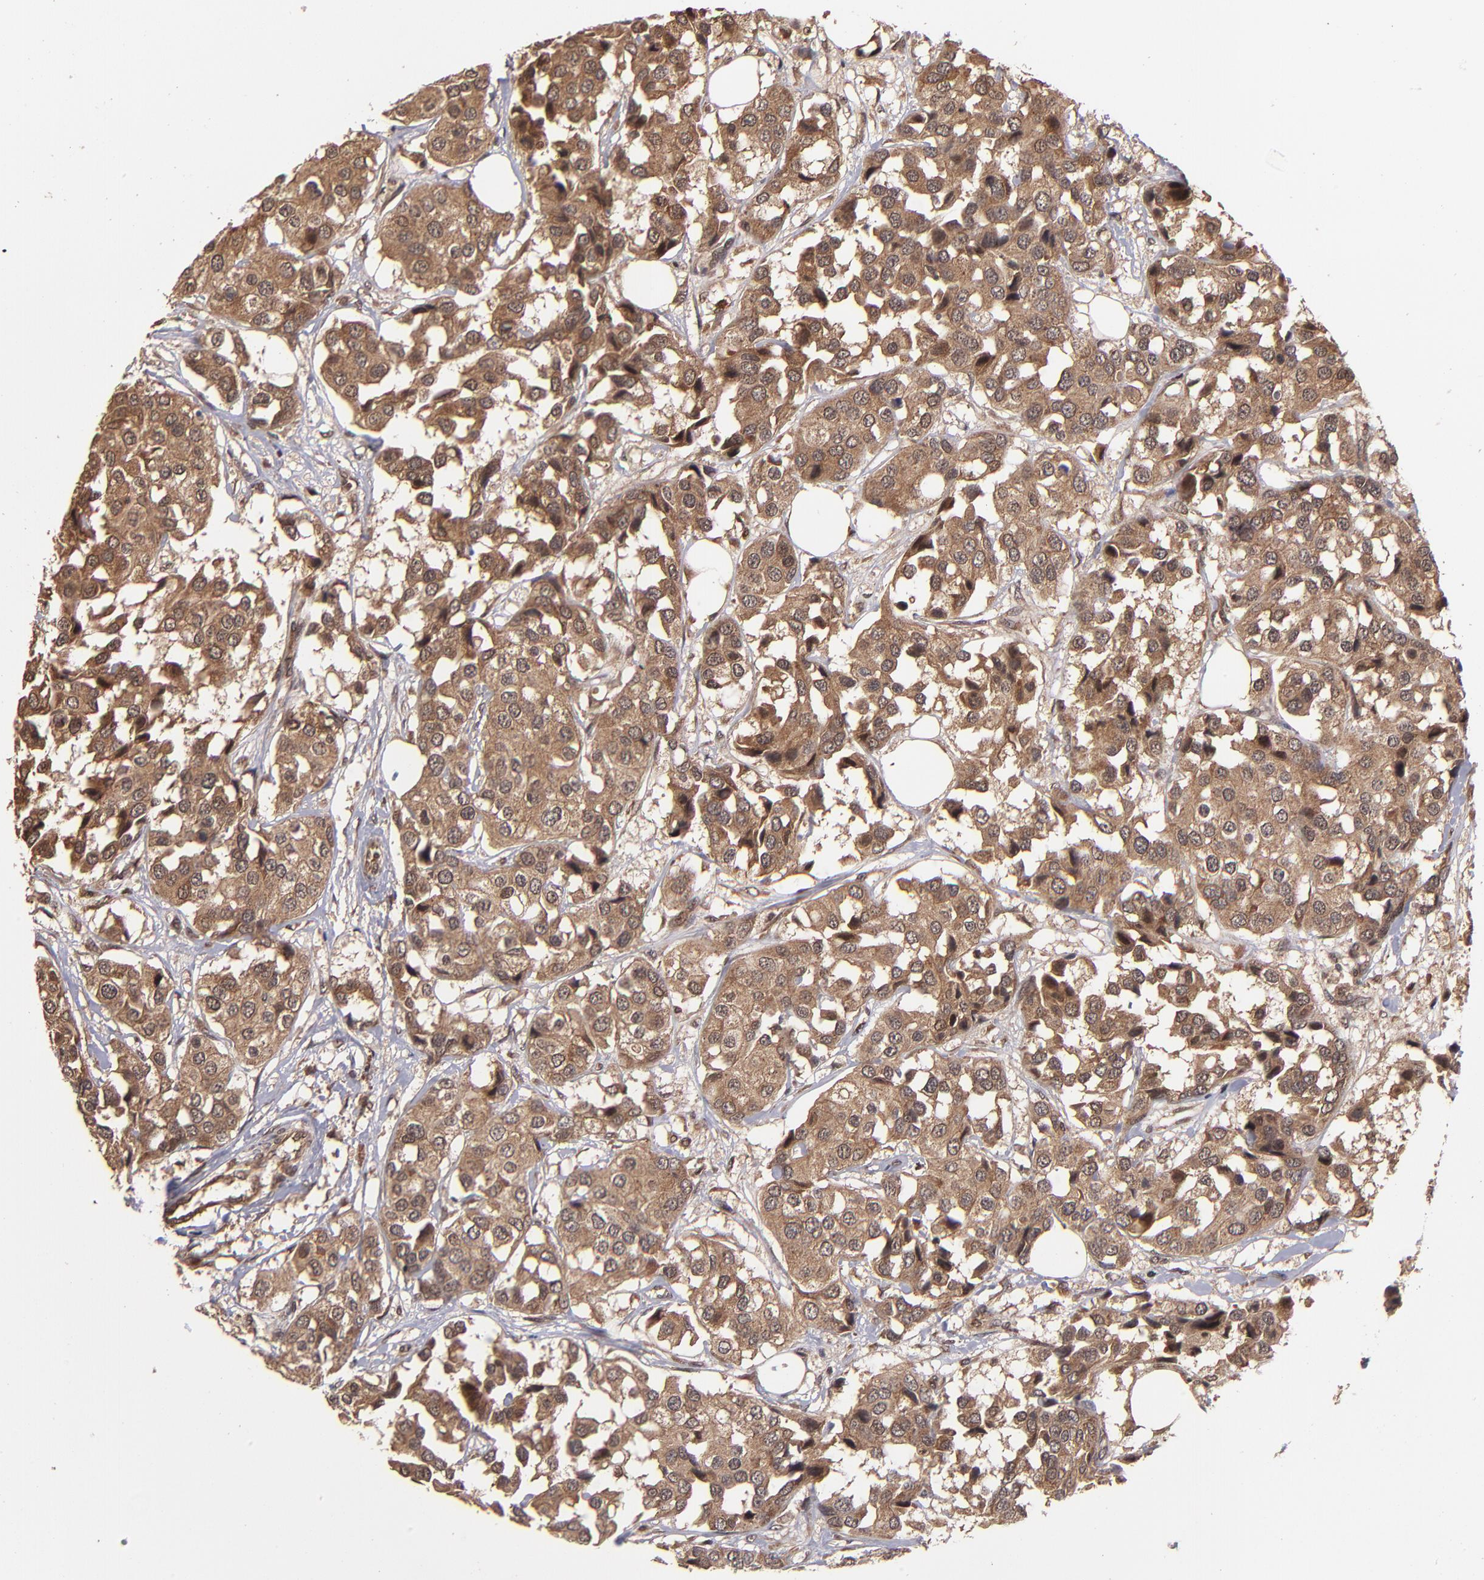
{"staining": {"intensity": "moderate", "quantity": ">75%", "location": "cytoplasmic/membranous"}, "tissue": "breast cancer", "cell_type": "Tumor cells", "image_type": "cancer", "snomed": [{"axis": "morphology", "description": "Duct carcinoma"}, {"axis": "topography", "description": "Breast"}], "caption": "Moderate cytoplasmic/membranous expression is appreciated in approximately >75% of tumor cells in breast cancer (infiltrating ductal carcinoma). (Brightfield microscopy of DAB IHC at high magnification).", "gene": "NFE2L2", "patient": {"sex": "female", "age": 80}}